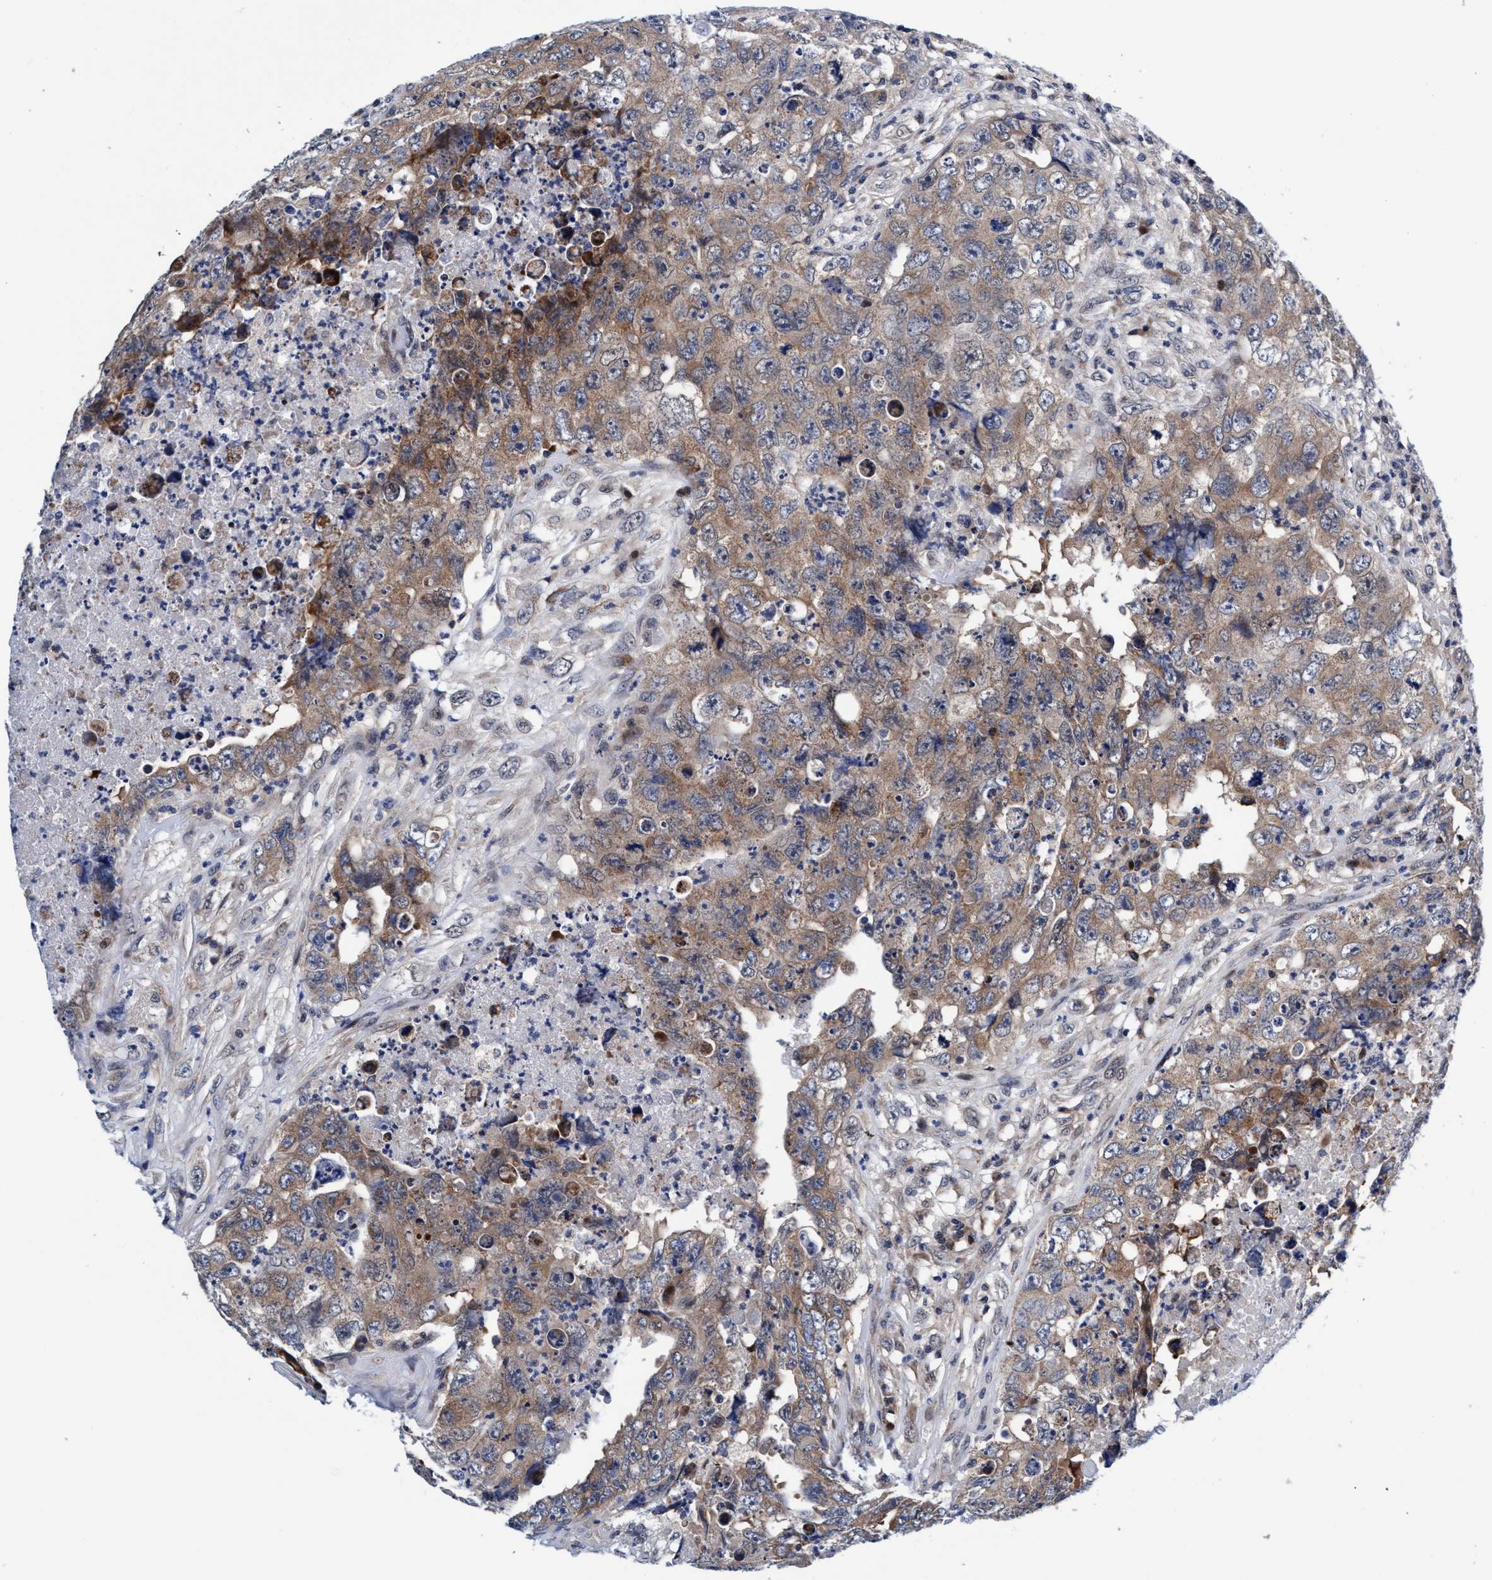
{"staining": {"intensity": "weak", "quantity": ">75%", "location": "cytoplasmic/membranous"}, "tissue": "testis cancer", "cell_type": "Tumor cells", "image_type": "cancer", "snomed": [{"axis": "morphology", "description": "Carcinoma, Embryonal, NOS"}, {"axis": "topography", "description": "Testis"}], "caption": "This is an image of IHC staining of testis cancer, which shows weak positivity in the cytoplasmic/membranous of tumor cells.", "gene": "AGAP2", "patient": {"sex": "male", "age": 32}}